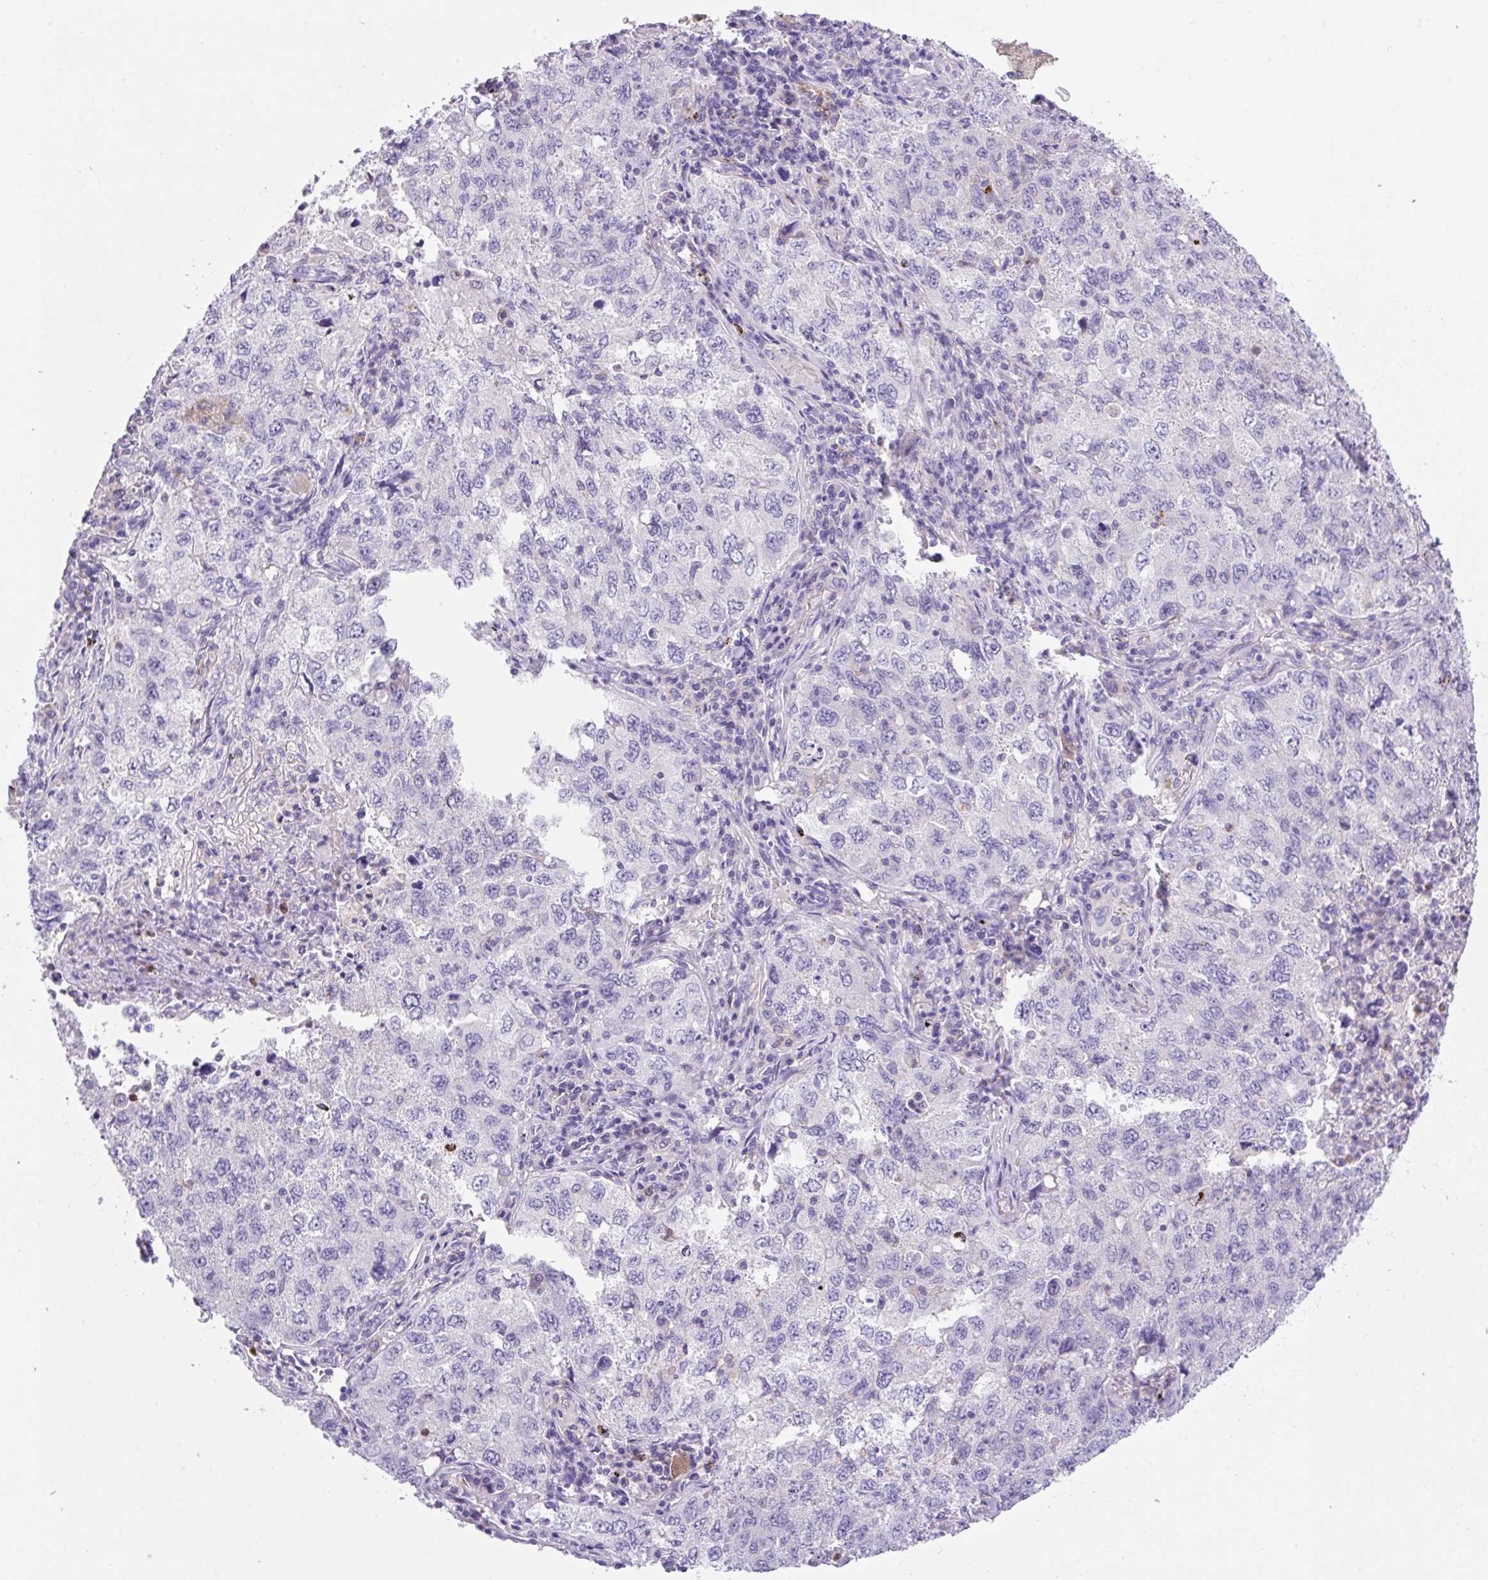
{"staining": {"intensity": "negative", "quantity": "none", "location": "none"}, "tissue": "lung cancer", "cell_type": "Tumor cells", "image_type": "cancer", "snomed": [{"axis": "morphology", "description": "Adenocarcinoma, NOS"}, {"axis": "topography", "description": "Lung"}], "caption": "DAB (3,3'-diaminobenzidine) immunohistochemical staining of lung adenocarcinoma displays no significant staining in tumor cells.", "gene": "TDRD15", "patient": {"sex": "female", "age": 57}}